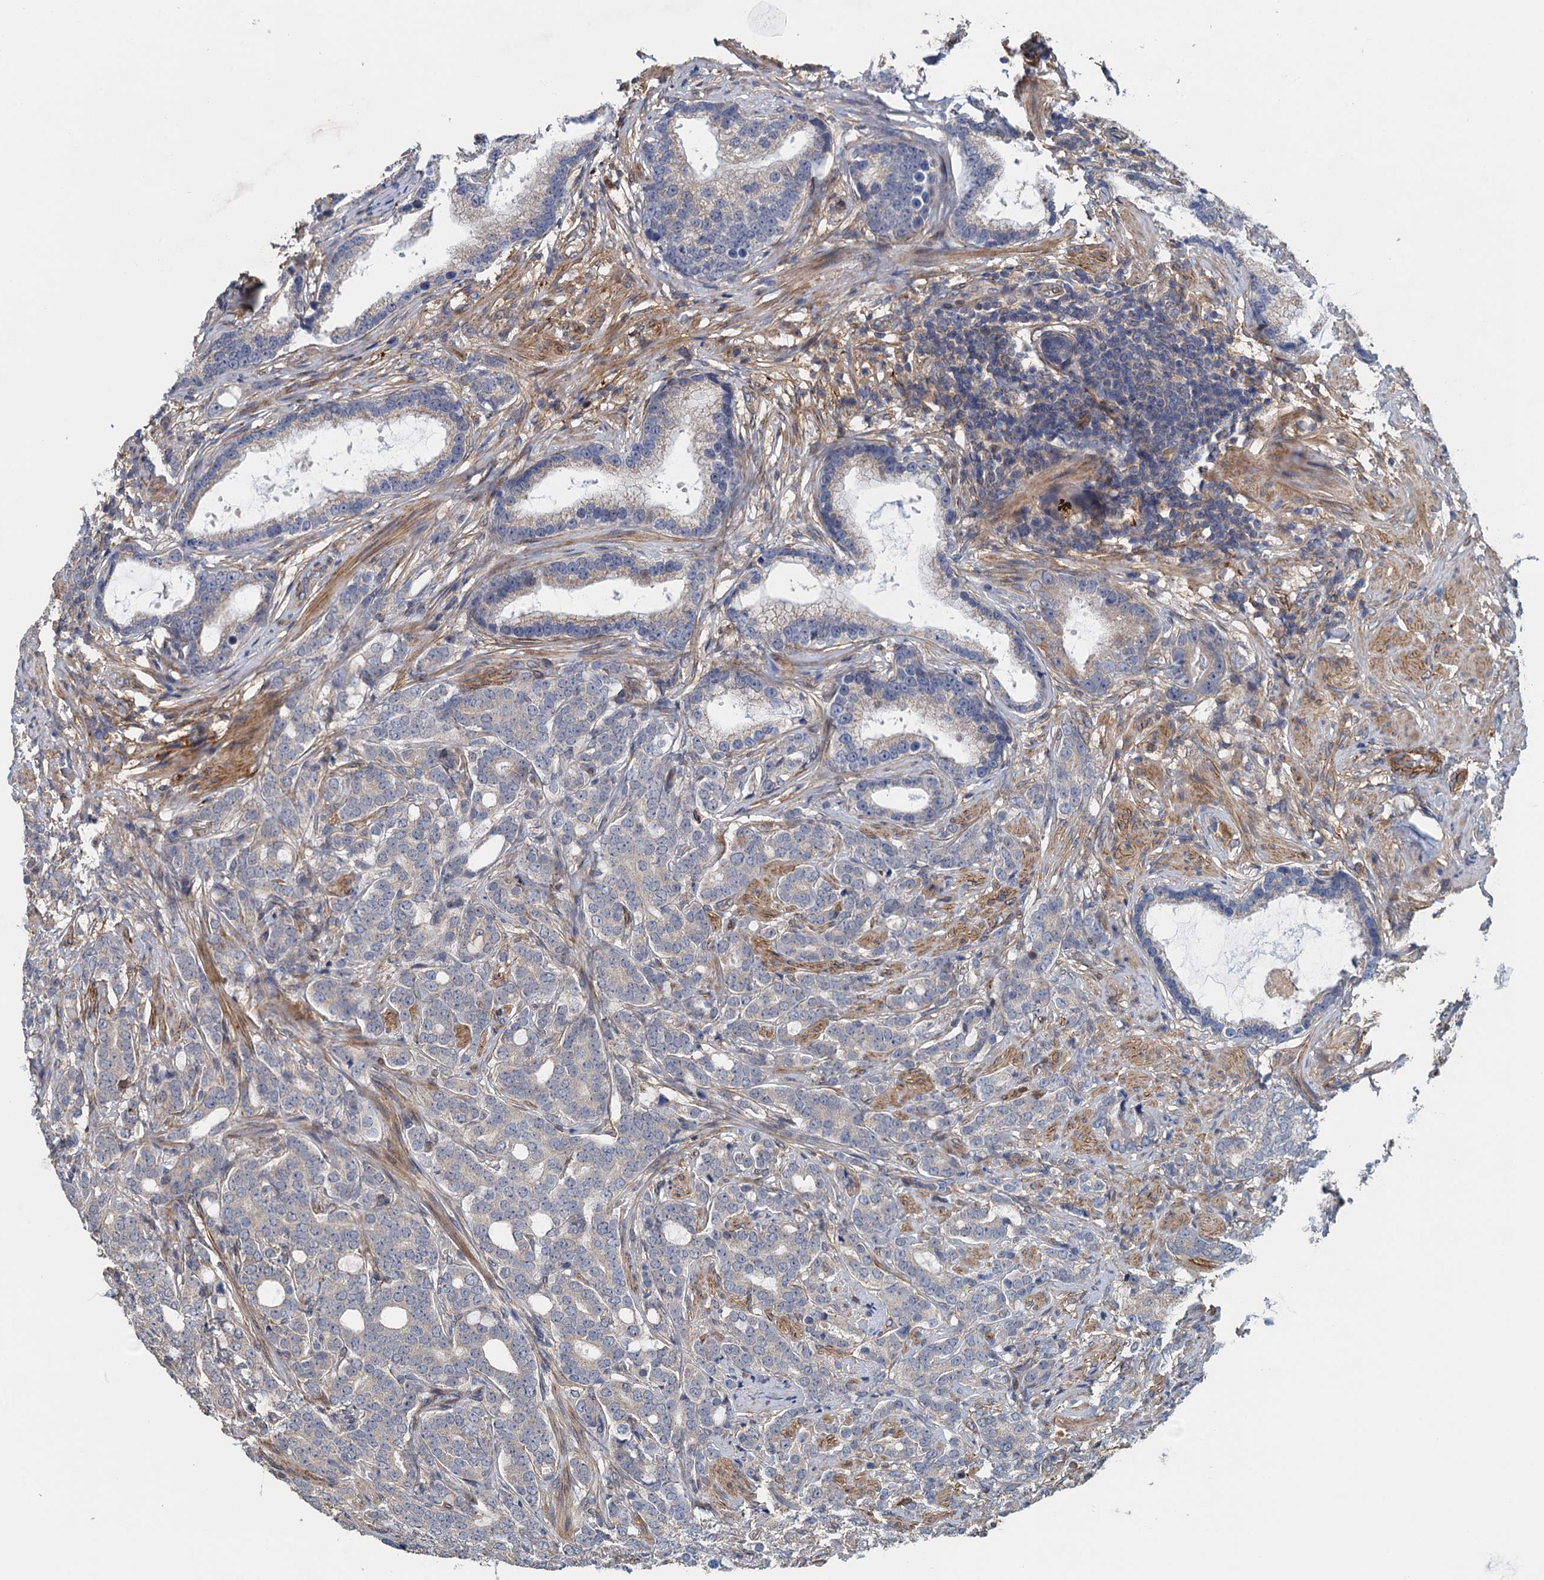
{"staining": {"intensity": "strong", "quantity": "<25%", "location": "cytoplasmic/membranous"}, "tissue": "prostate cancer", "cell_type": "Tumor cells", "image_type": "cancer", "snomed": [{"axis": "morphology", "description": "Adenocarcinoma, Low grade"}, {"axis": "topography", "description": "Prostate"}], "caption": "About <25% of tumor cells in human prostate cancer (adenocarcinoma (low-grade)) display strong cytoplasmic/membranous protein staining as visualized by brown immunohistochemical staining.", "gene": "RSAD2", "patient": {"sex": "male", "age": 71}}